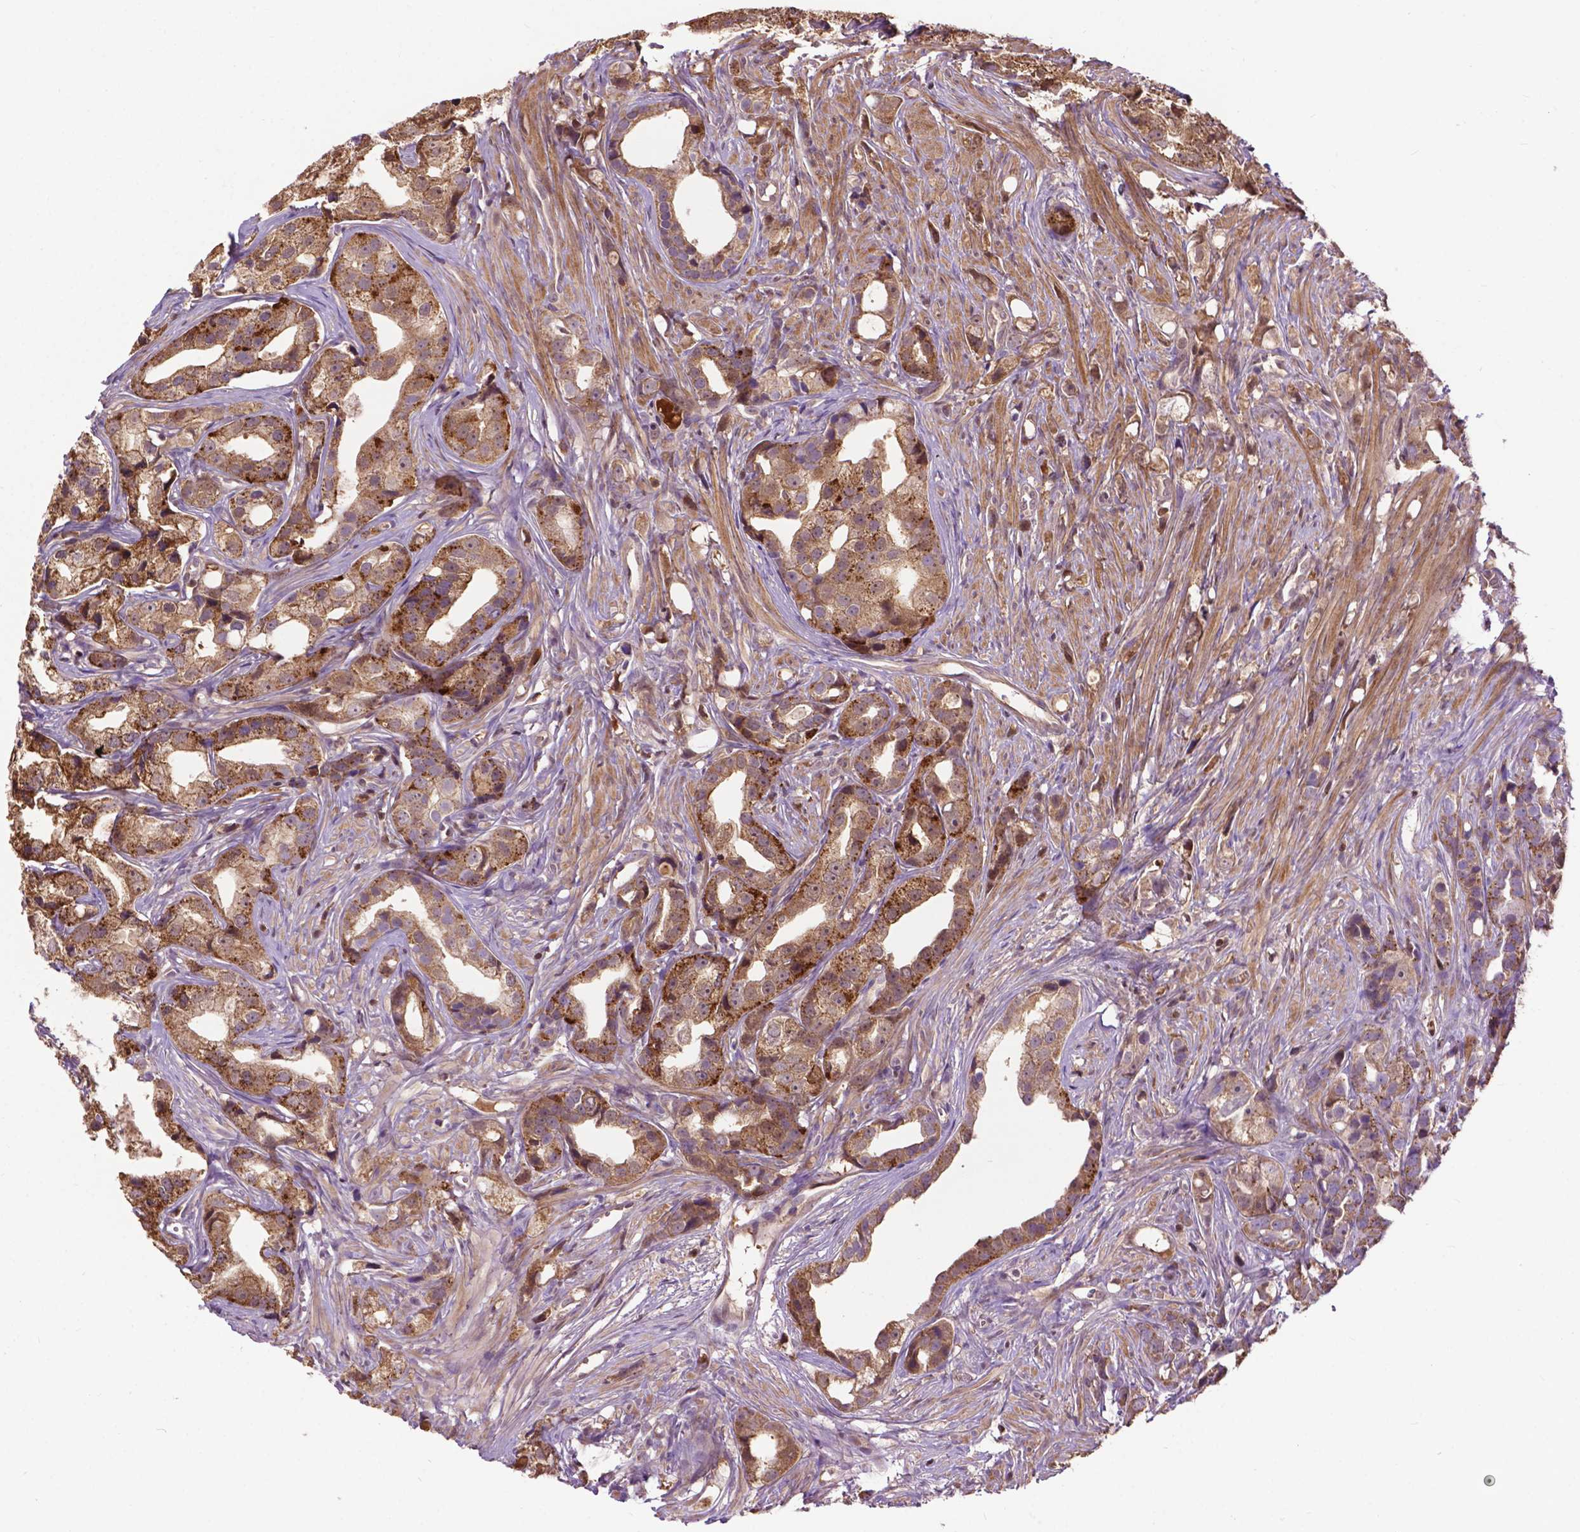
{"staining": {"intensity": "moderate", "quantity": ">75%", "location": "cytoplasmic/membranous"}, "tissue": "prostate cancer", "cell_type": "Tumor cells", "image_type": "cancer", "snomed": [{"axis": "morphology", "description": "Adenocarcinoma, High grade"}, {"axis": "topography", "description": "Prostate"}], "caption": "Moderate cytoplasmic/membranous positivity is present in about >75% of tumor cells in prostate cancer (adenocarcinoma (high-grade)). The protein of interest is shown in brown color, while the nuclei are stained blue.", "gene": "CHMP4A", "patient": {"sex": "male", "age": 75}}